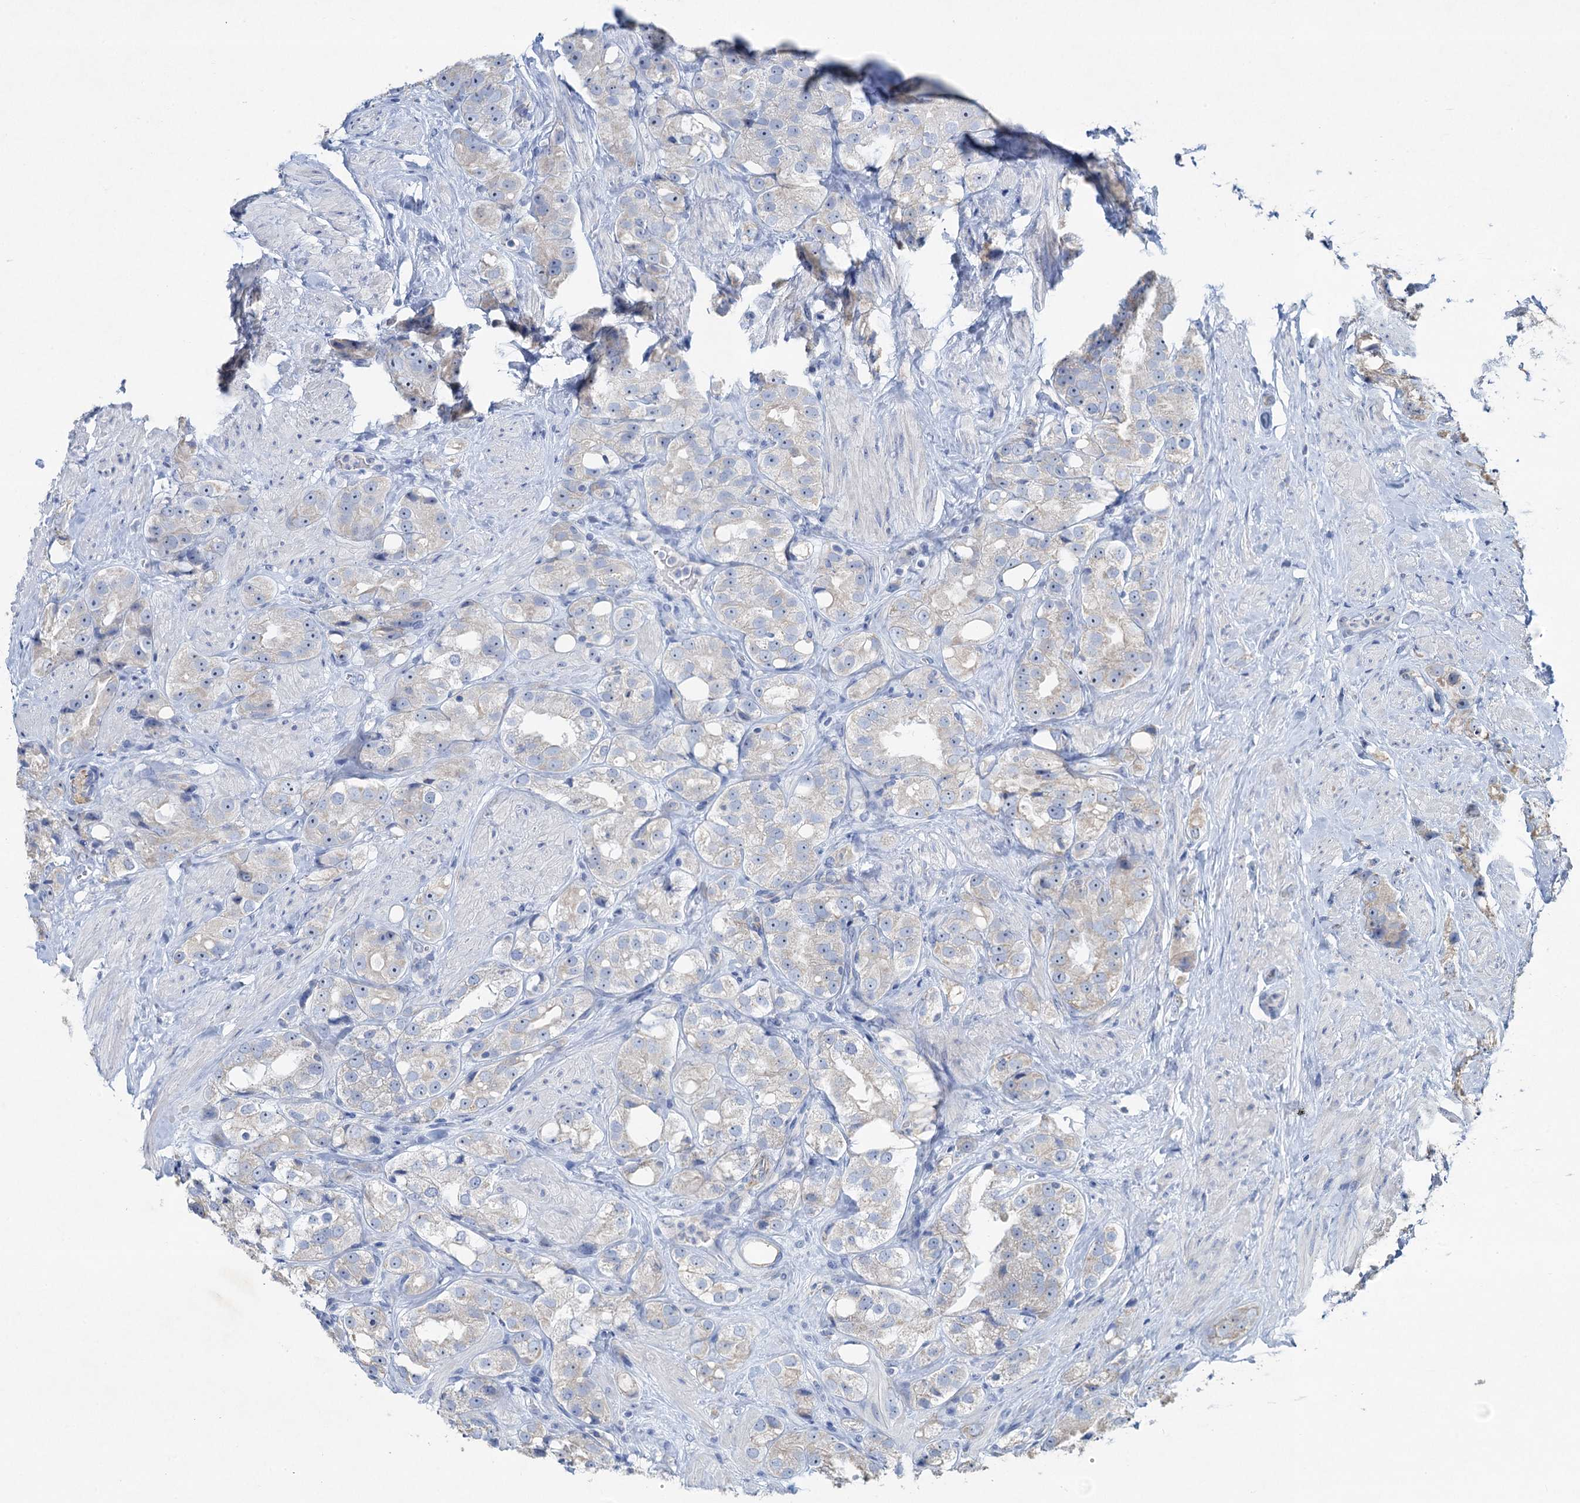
{"staining": {"intensity": "negative", "quantity": "none", "location": "none"}, "tissue": "prostate cancer", "cell_type": "Tumor cells", "image_type": "cancer", "snomed": [{"axis": "morphology", "description": "Adenocarcinoma, NOS"}, {"axis": "topography", "description": "Prostate"}], "caption": "Immunohistochemistry of human adenocarcinoma (prostate) demonstrates no positivity in tumor cells. The staining is performed using DAB (3,3'-diaminobenzidine) brown chromogen with nuclei counter-stained in using hematoxylin.", "gene": "PLLP", "patient": {"sex": "male", "age": 79}}